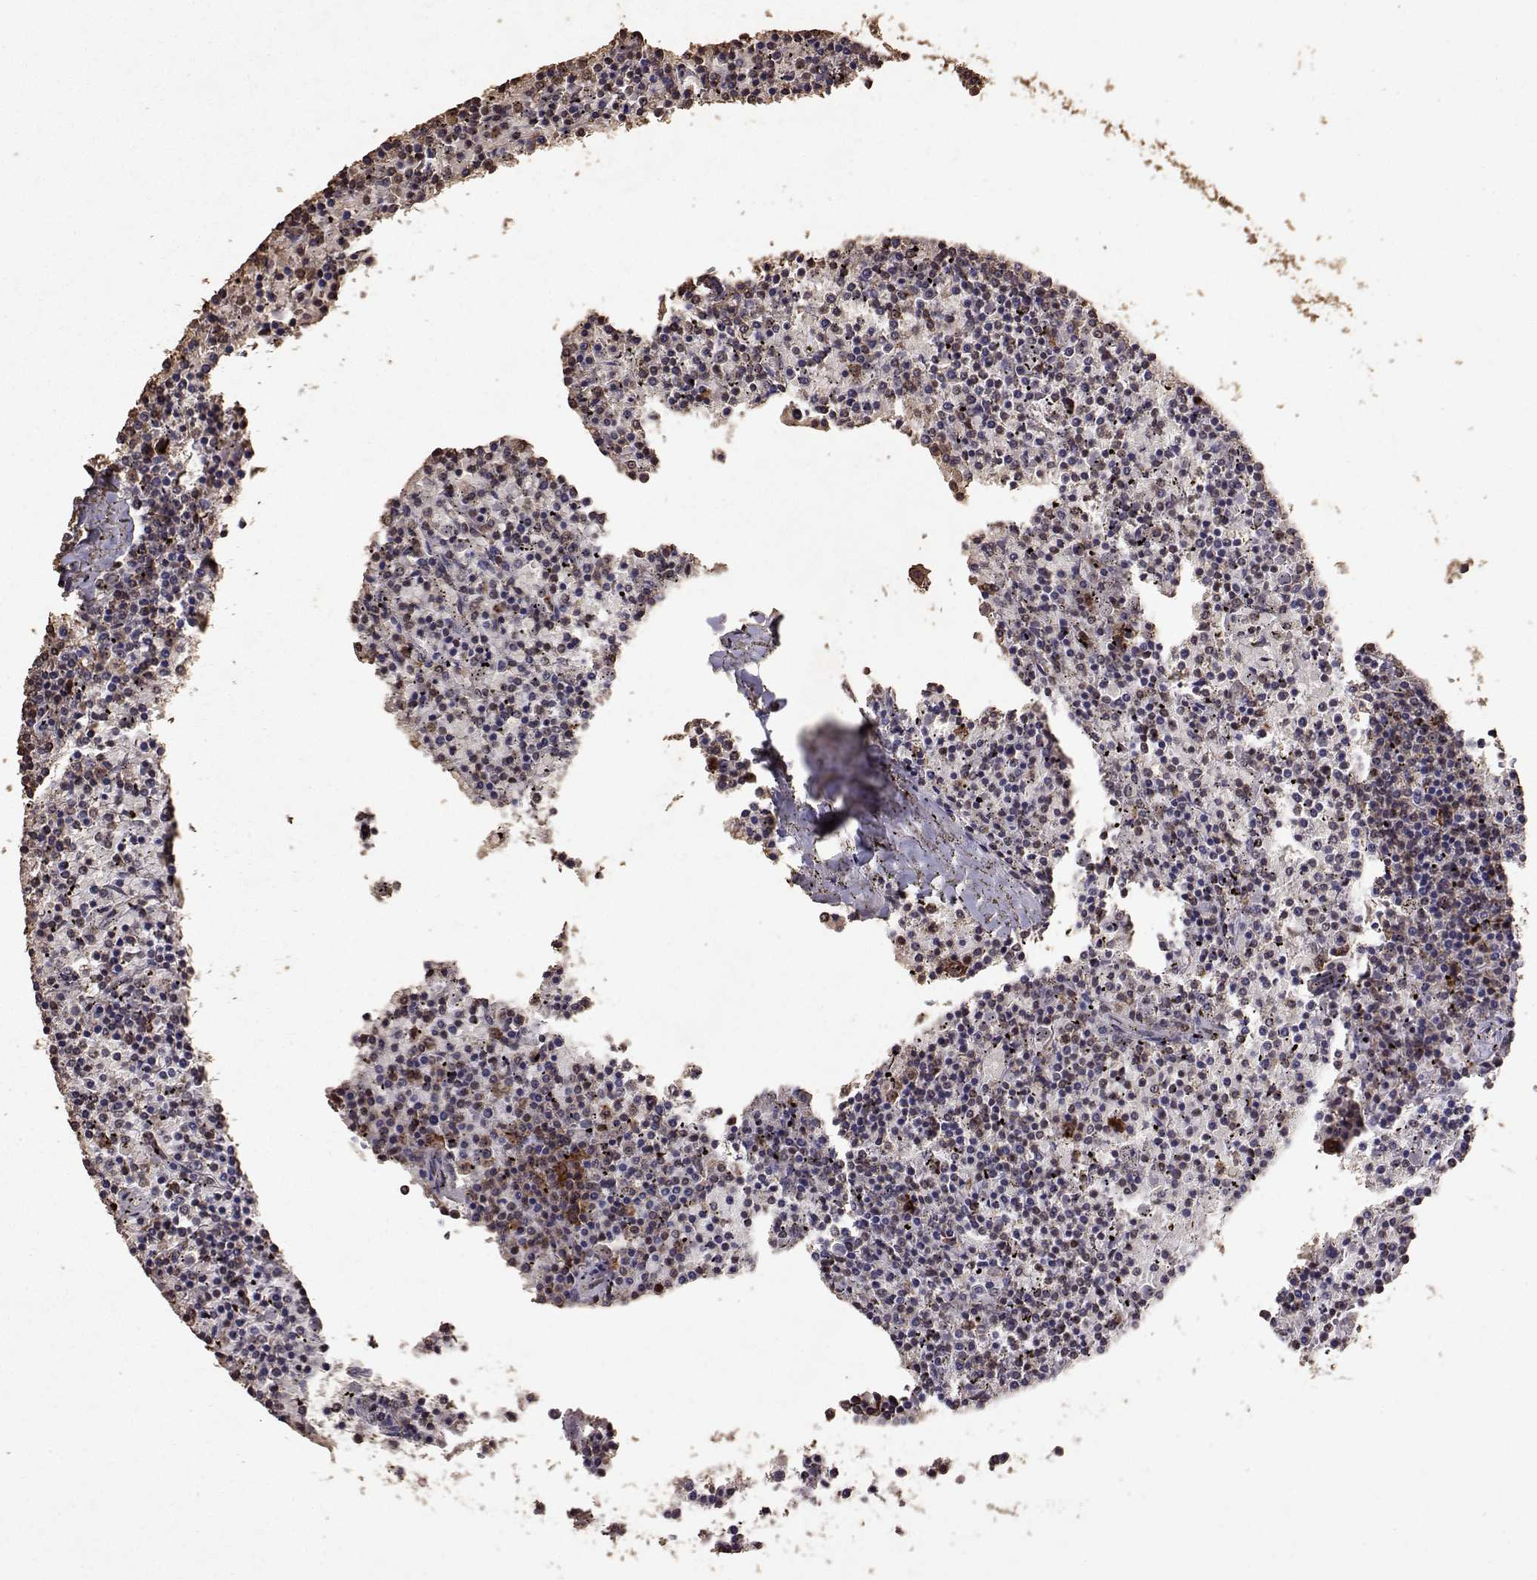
{"staining": {"intensity": "moderate", "quantity": "25%-75%", "location": "nuclear"}, "tissue": "lymphoma", "cell_type": "Tumor cells", "image_type": "cancer", "snomed": [{"axis": "morphology", "description": "Malignant lymphoma, non-Hodgkin's type, Low grade"}, {"axis": "topography", "description": "Spleen"}], "caption": "Protein expression analysis of lymphoma exhibits moderate nuclear positivity in about 25%-75% of tumor cells. (IHC, brightfield microscopy, high magnification).", "gene": "TOE1", "patient": {"sex": "female", "age": 77}}